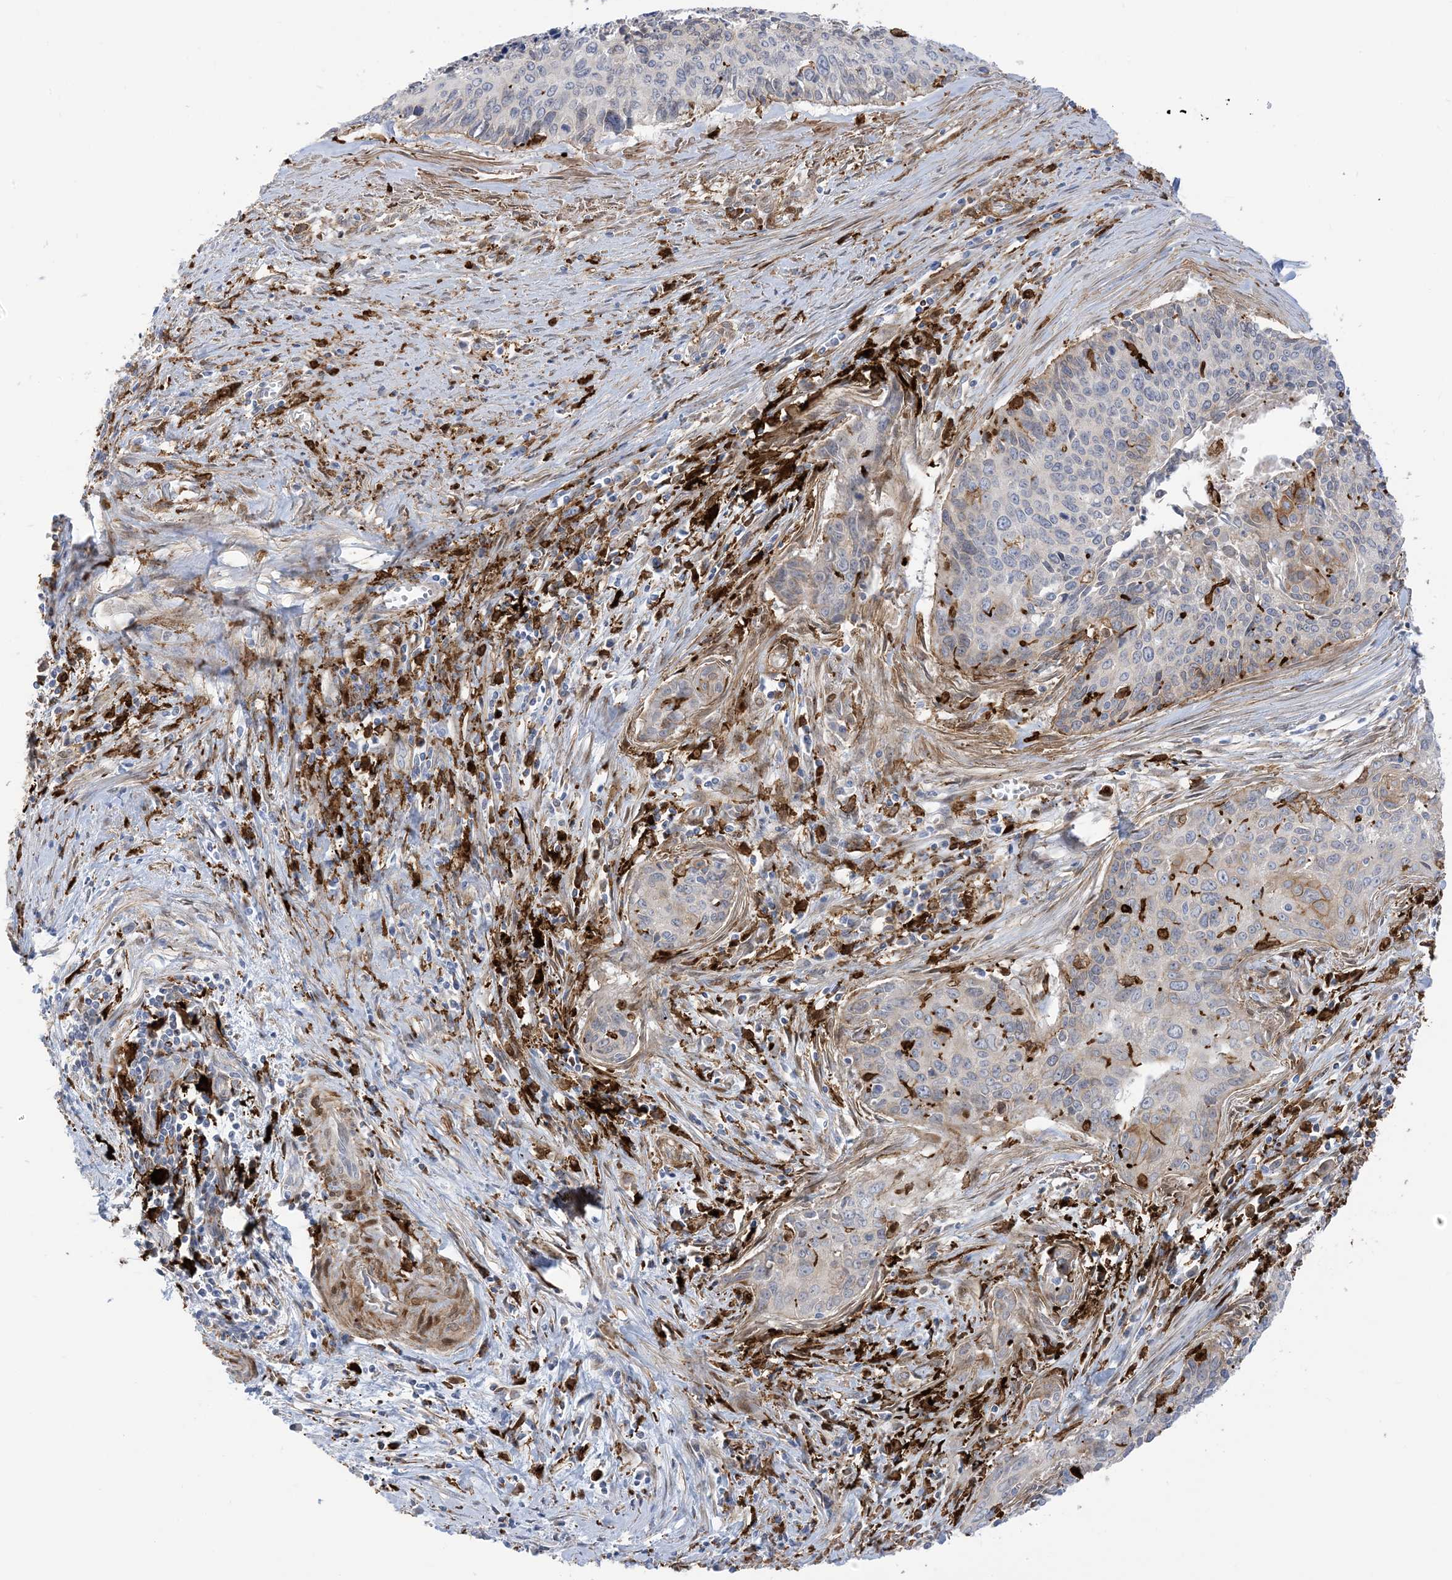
{"staining": {"intensity": "moderate", "quantity": "<25%", "location": "cytoplasmic/membranous"}, "tissue": "cervical cancer", "cell_type": "Tumor cells", "image_type": "cancer", "snomed": [{"axis": "morphology", "description": "Squamous cell carcinoma, NOS"}, {"axis": "topography", "description": "Cervix"}], "caption": "Tumor cells show moderate cytoplasmic/membranous expression in approximately <25% of cells in cervical cancer.", "gene": "ICMT", "patient": {"sex": "female", "age": 55}}